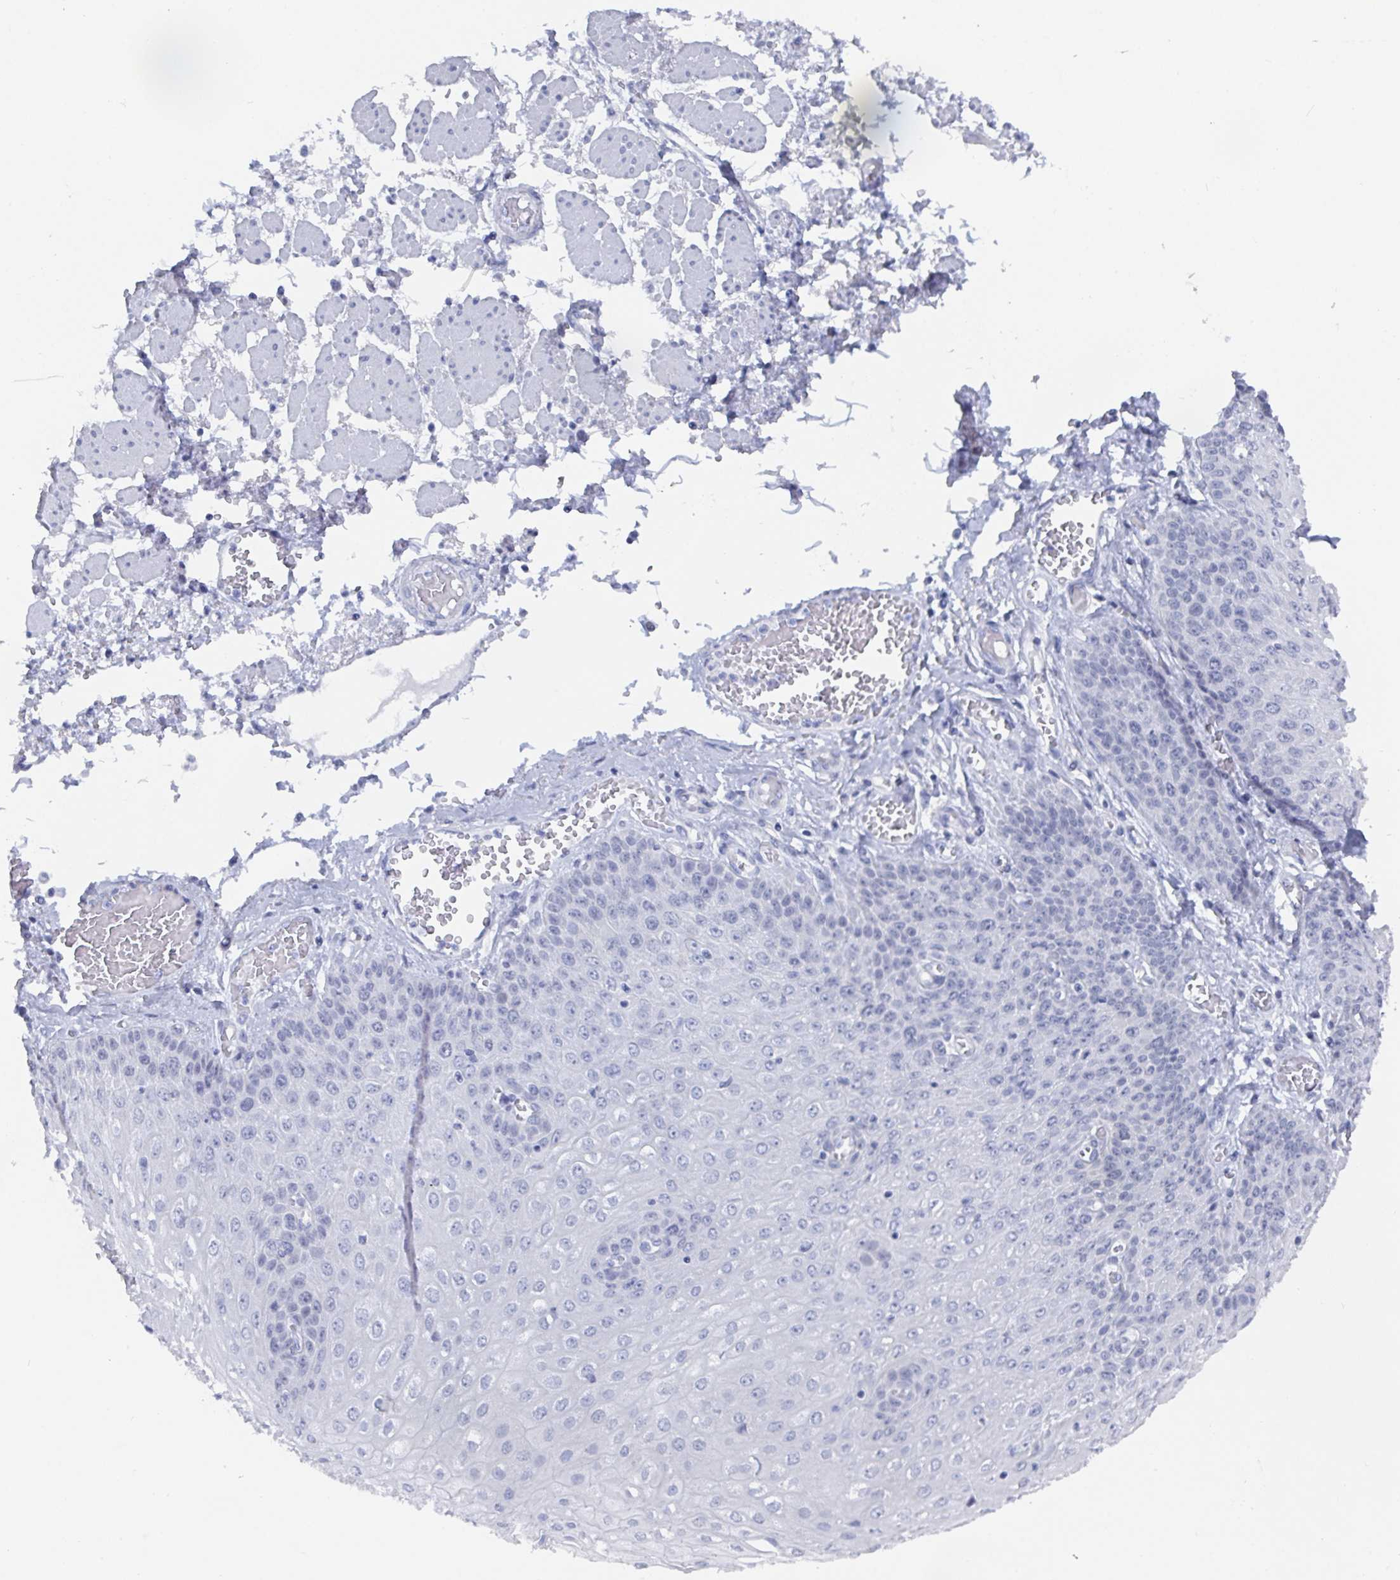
{"staining": {"intensity": "negative", "quantity": "none", "location": "none"}, "tissue": "esophagus", "cell_type": "Squamous epithelial cells", "image_type": "normal", "snomed": [{"axis": "morphology", "description": "Normal tissue, NOS"}, {"axis": "morphology", "description": "Adenocarcinoma, NOS"}, {"axis": "topography", "description": "Esophagus"}], "caption": "This is an IHC photomicrograph of unremarkable esophagus. There is no positivity in squamous epithelial cells.", "gene": "CAMKV", "patient": {"sex": "male", "age": 81}}